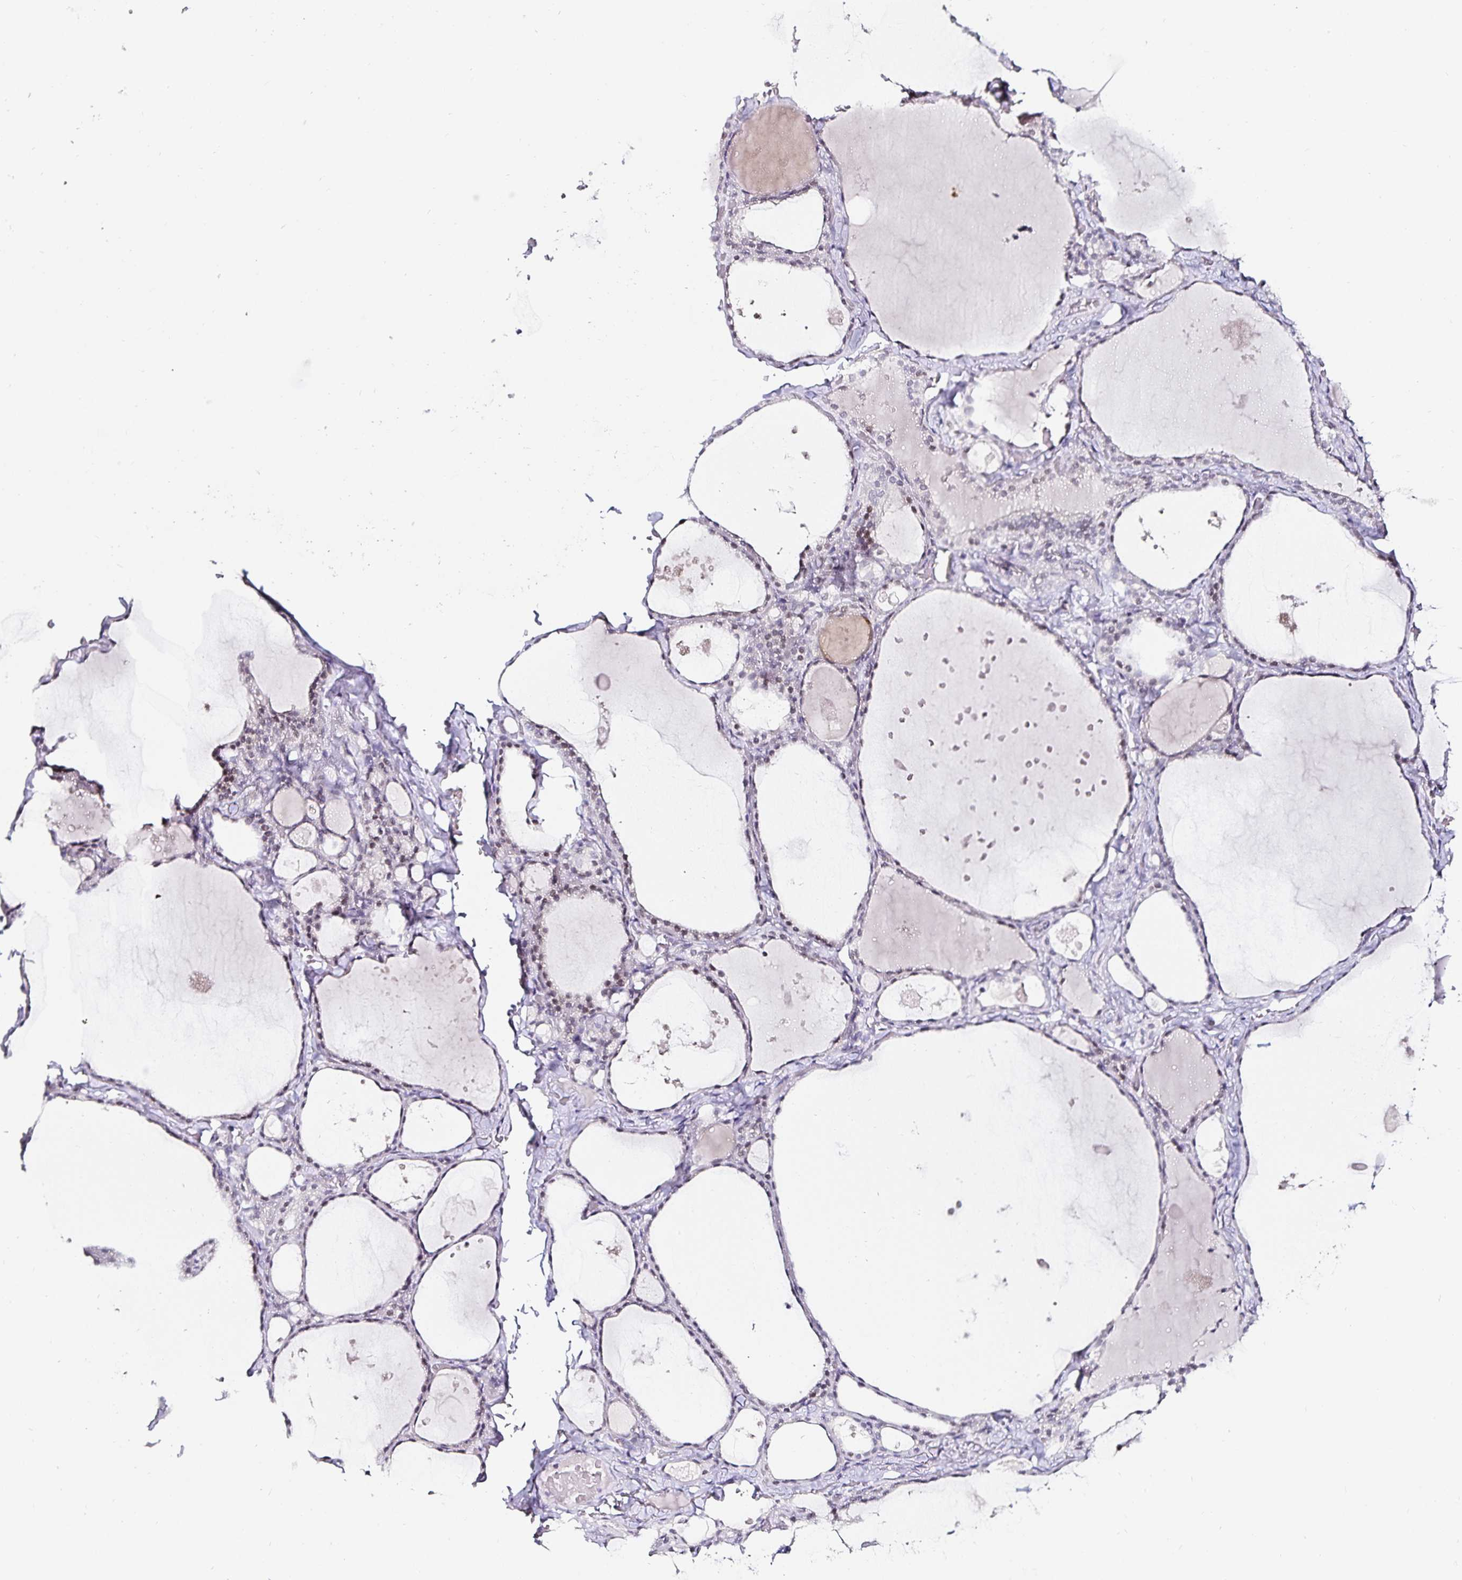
{"staining": {"intensity": "weak", "quantity": "<25%", "location": "nuclear"}, "tissue": "thyroid gland", "cell_type": "Glandular cells", "image_type": "normal", "snomed": [{"axis": "morphology", "description": "Normal tissue, NOS"}, {"axis": "topography", "description": "Thyroid gland"}], "caption": "The histopathology image displays no significant expression in glandular cells of thyroid gland. The staining is performed using DAB brown chromogen with nuclei counter-stained in using hematoxylin.", "gene": "ANLN", "patient": {"sex": "male", "age": 56}}